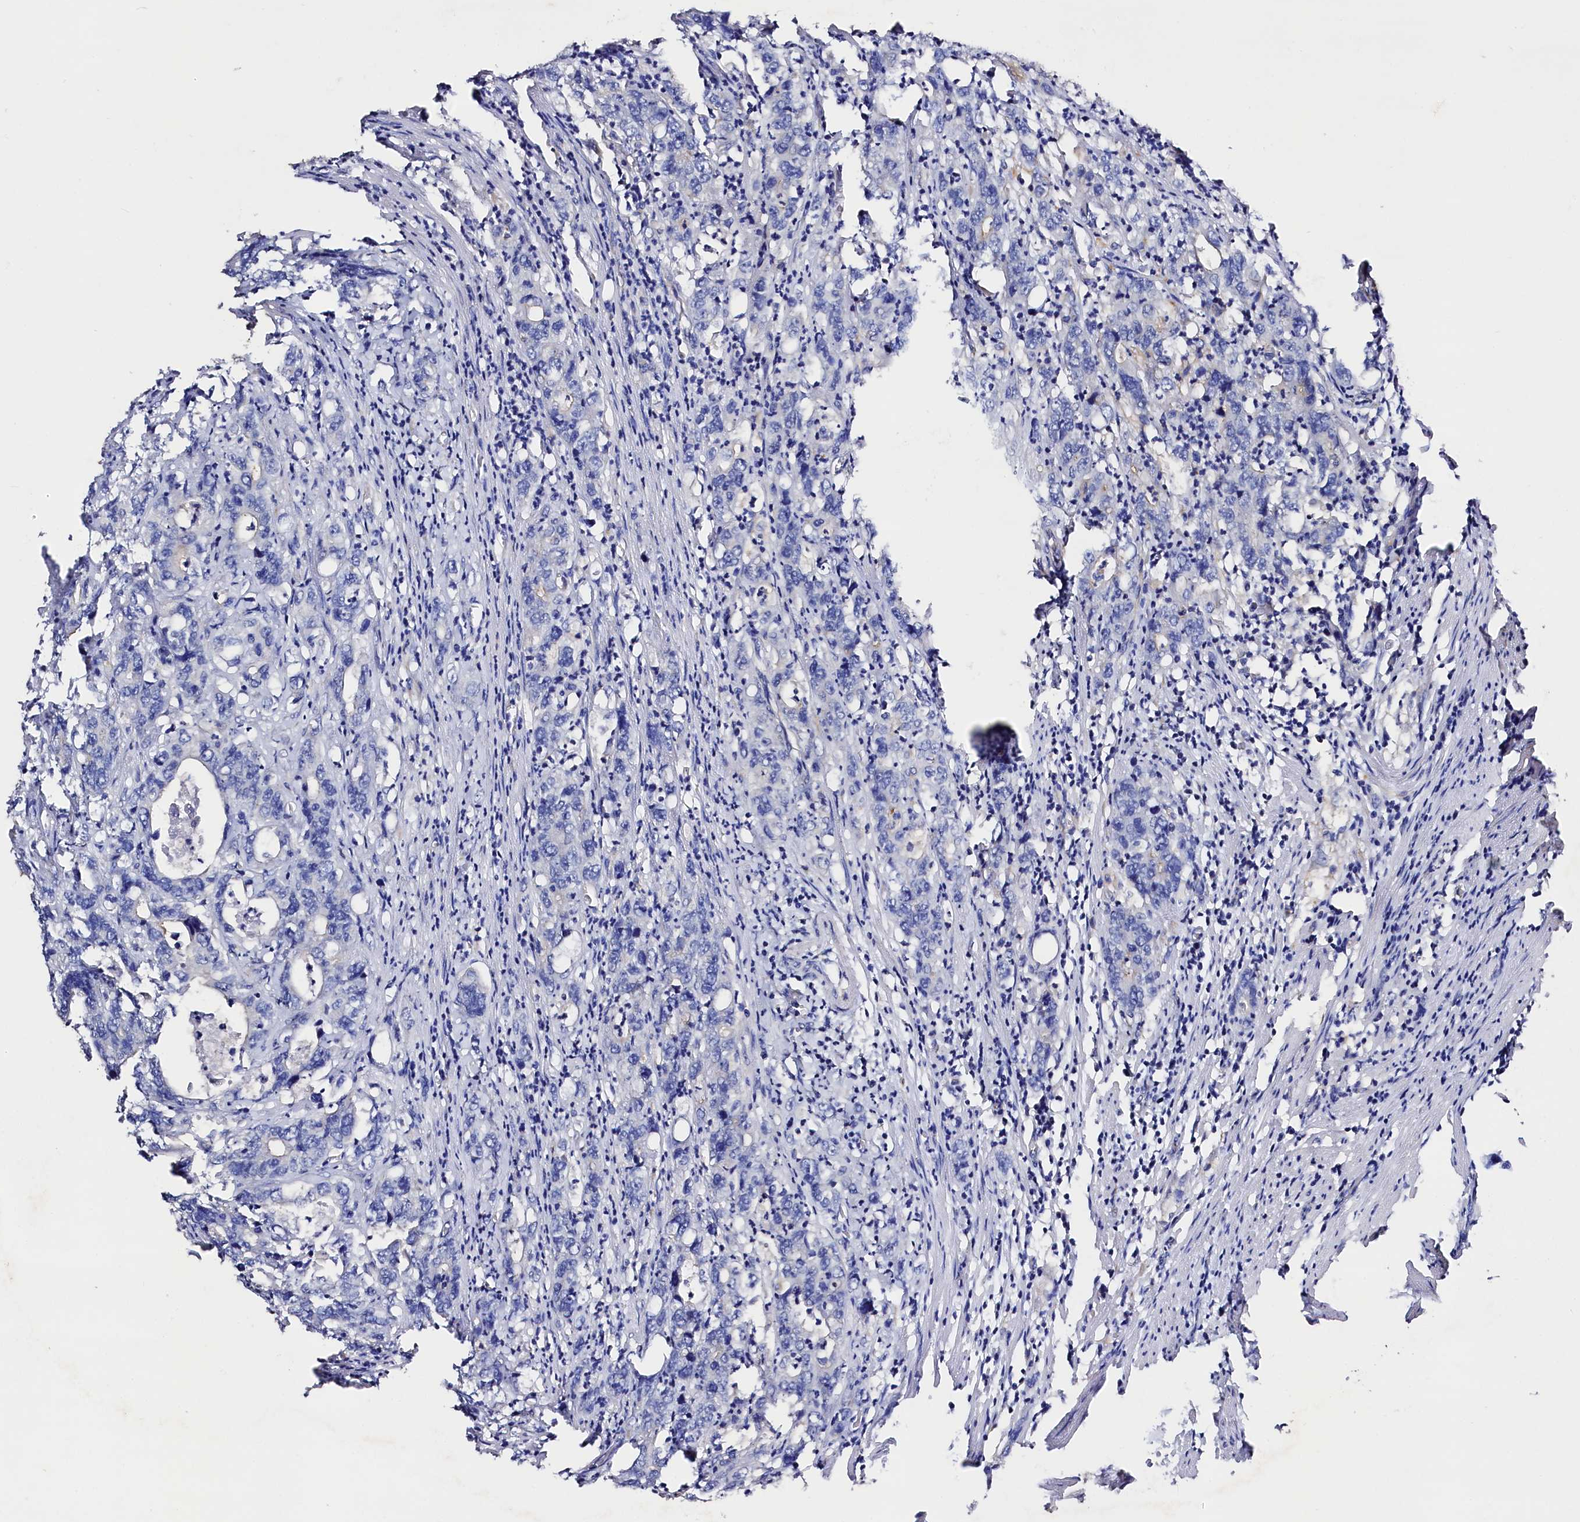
{"staining": {"intensity": "negative", "quantity": "none", "location": "none"}, "tissue": "colorectal cancer", "cell_type": "Tumor cells", "image_type": "cancer", "snomed": [{"axis": "morphology", "description": "Adenocarcinoma, NOS"}, {"axis": "topography", "description": "Colon"}], "caption": "A high-resolution image shows IHC staining of adenocarcinoma (colorectal), which reveals no significant positivity in tumor cells.", "gene": "SLC7A1", "patient": {"sex": "female", "age": 75}}